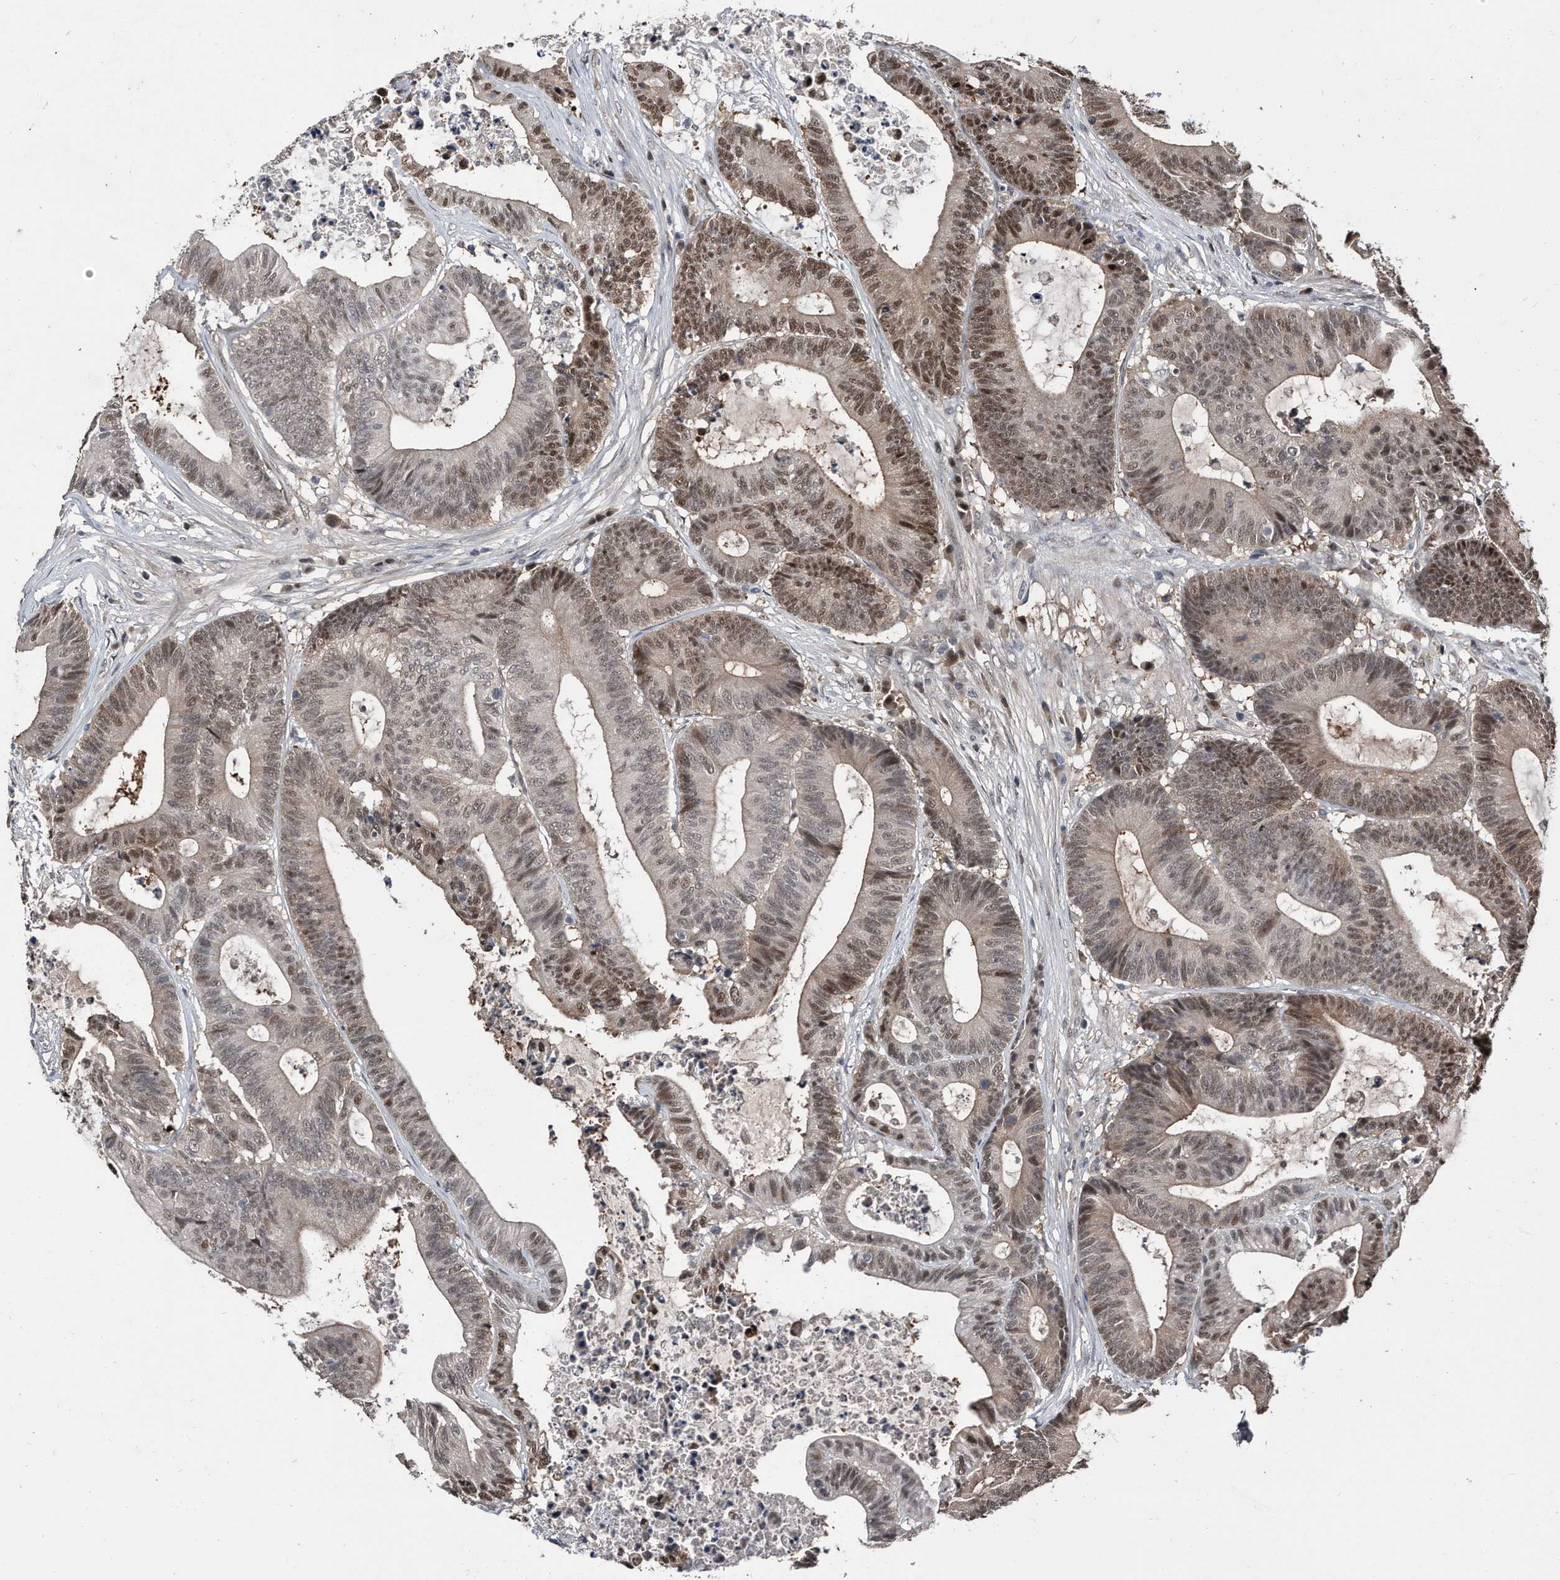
{"staining": {"intensity": "moderate", "quantity": ">75%", "location": "nuclear"}, "tissue": "colorectal cancer", "cell_type": "Tumor cells", "image_type": "cancer", "snomed": [{"axis": "morphology", "description": "Adenocarcinoma, NOS"}, {"axis": "topography", "description": "Colon"}], "caption": "Human adenocarcinoma (colorectal) stained for a protein (brown) displays moderate nuclear positive positivity in about >75% of tumor cells.", "gene": "RAD23B", "patient": {"sex": "female", "age": 84}}